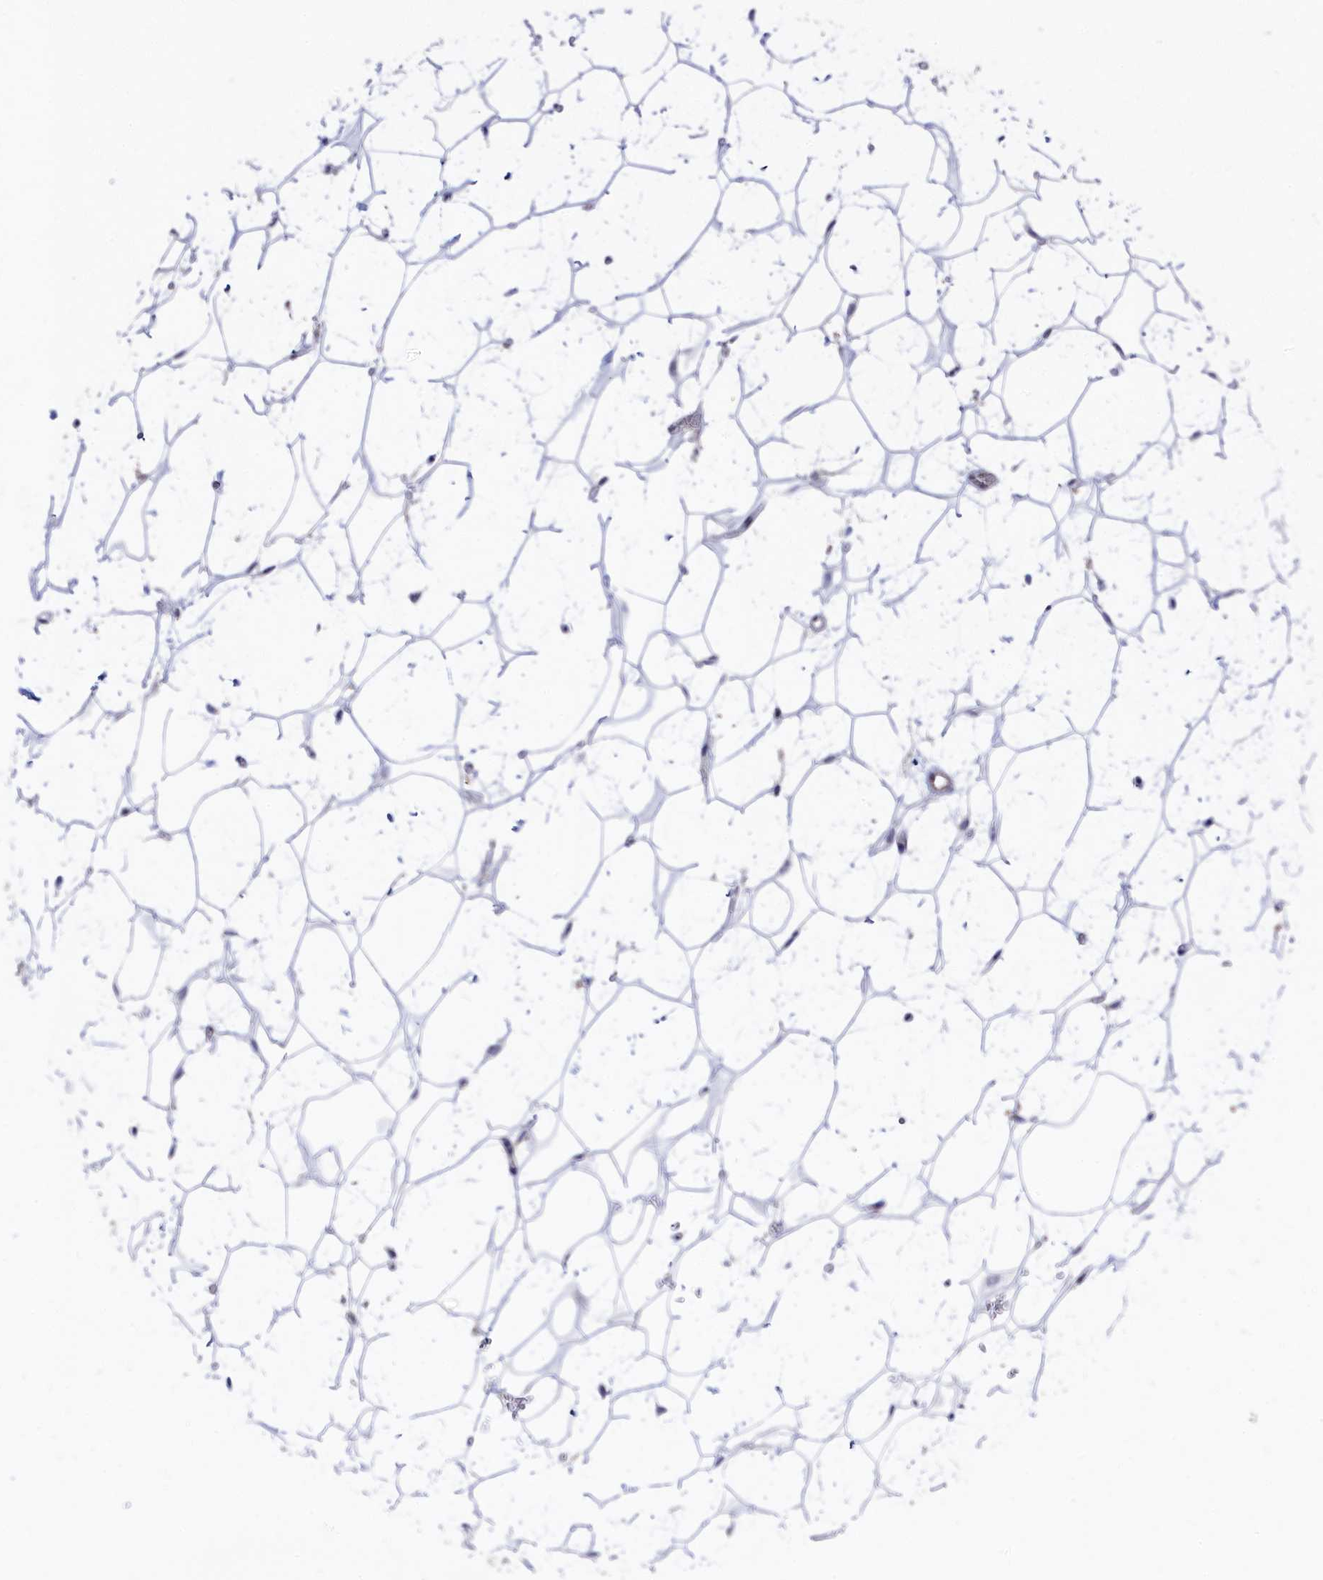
{"staining": {"intensity": "negative", "quantity": "none", "location": "none"}, "tissue": "adipose tissue", "cell_type": "Adipocytes", "image_type": "normal", "snomed": [{"axis": "morphology", "description": "Normal tissue, NOS"}, {"axis": "topography", "description": "Breast"}], "caption": "Adipocytes show no significant protein expression in unremarkable adipose tissue.", "gene": "SEMG2", "patient": {"sex": "female", "age": 26}}